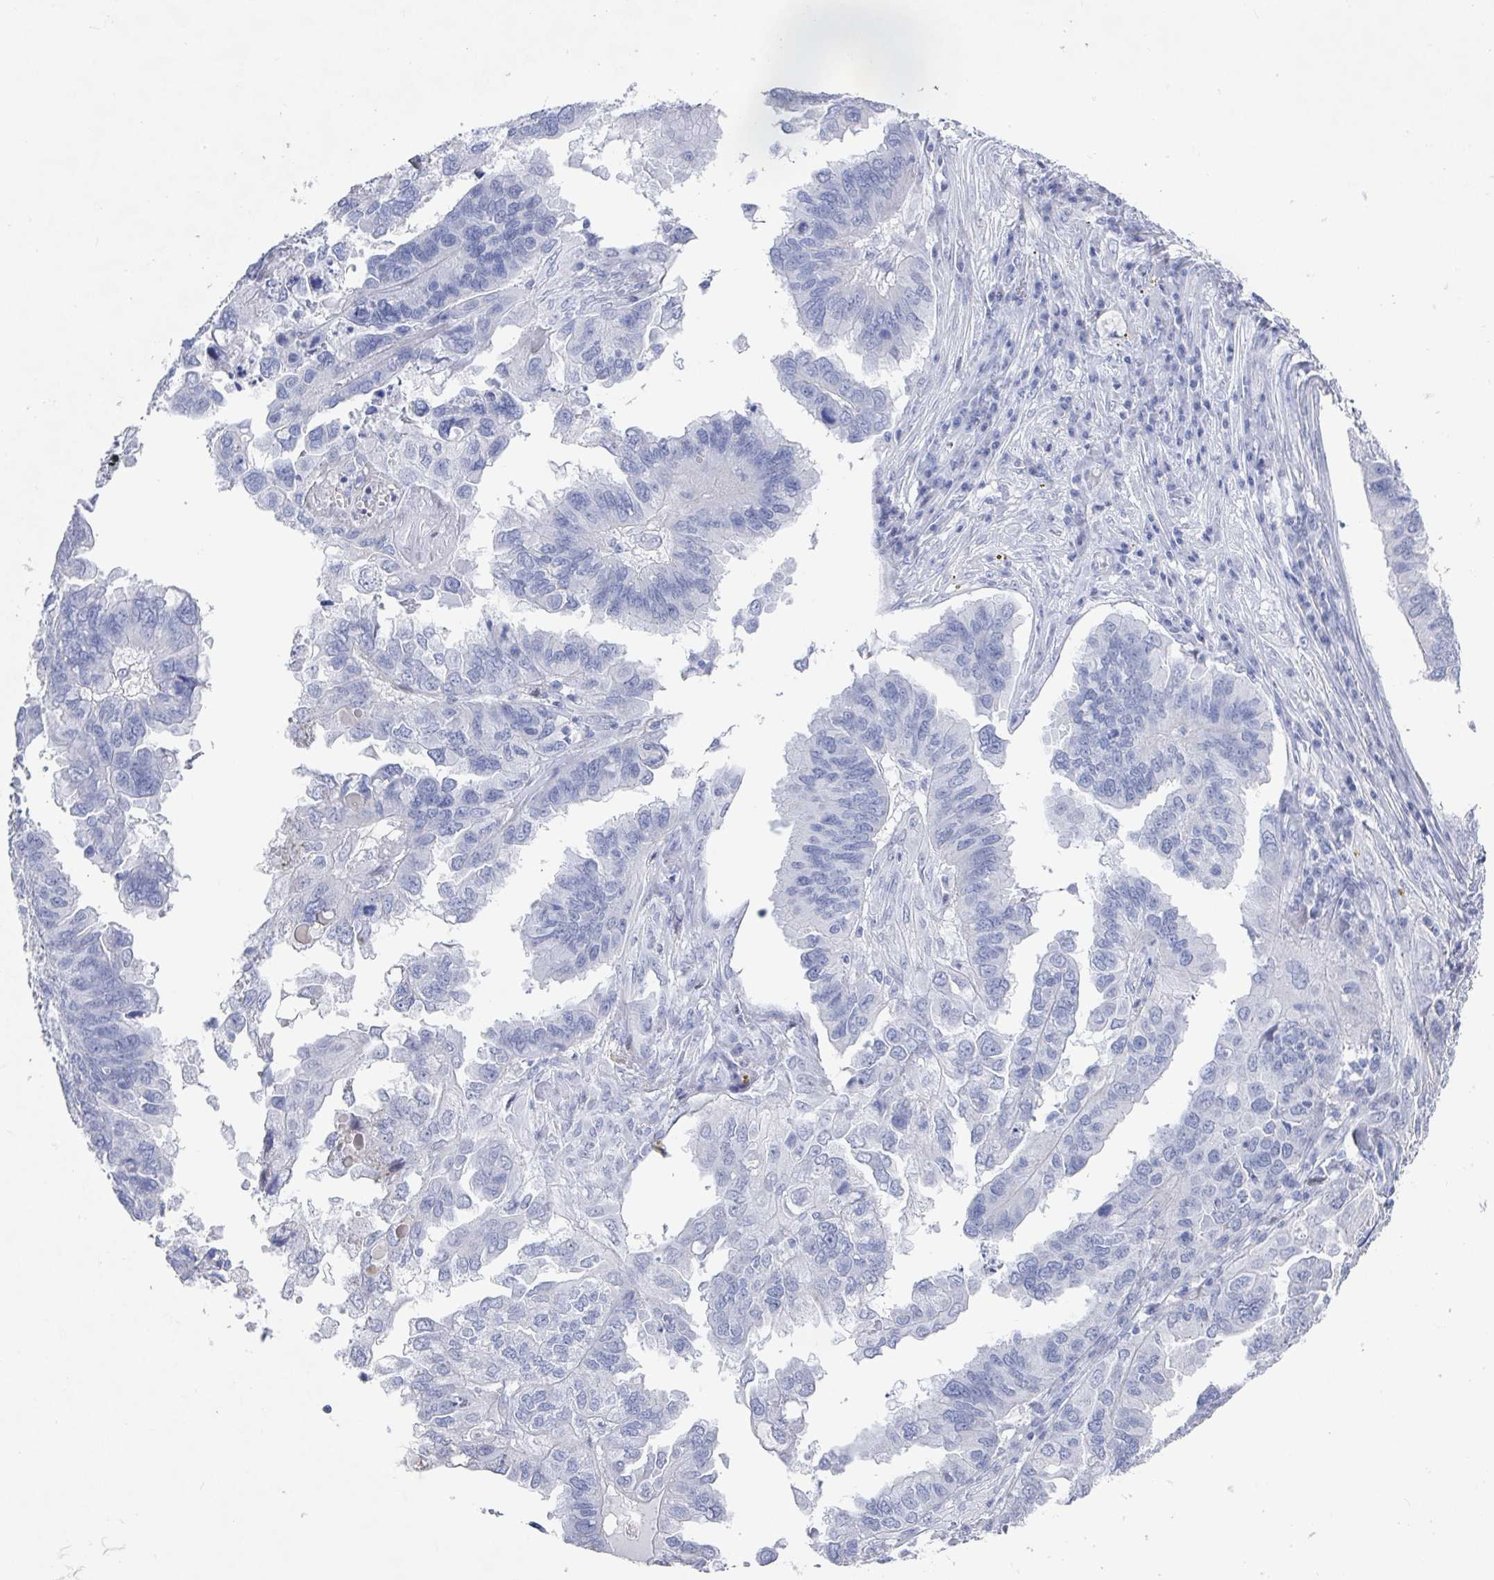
{"staining": {"intensity": "negative", "quantity": "none", "location": "none"}, "tissue": "ovarian cancer", "cell_type": "Tumor cells", "image_type": "cancer", "snomed": [{"axis": "morphology", "description": "Cystadenocarcinoma, serous, NOS"}, {"axis": "topography", "description": "Ovary"}], "caption": "The micrograph reveals no staining of tumor cells in ovarian serous cystadenocarcinoma. (Stains: DAB immunohistochemistry with hematoxylin counter stain, Microscopy: brightfield microscopy at high magnification).", "gene": "CAMKV", "patient": {"sex": "female", "age": 79}}